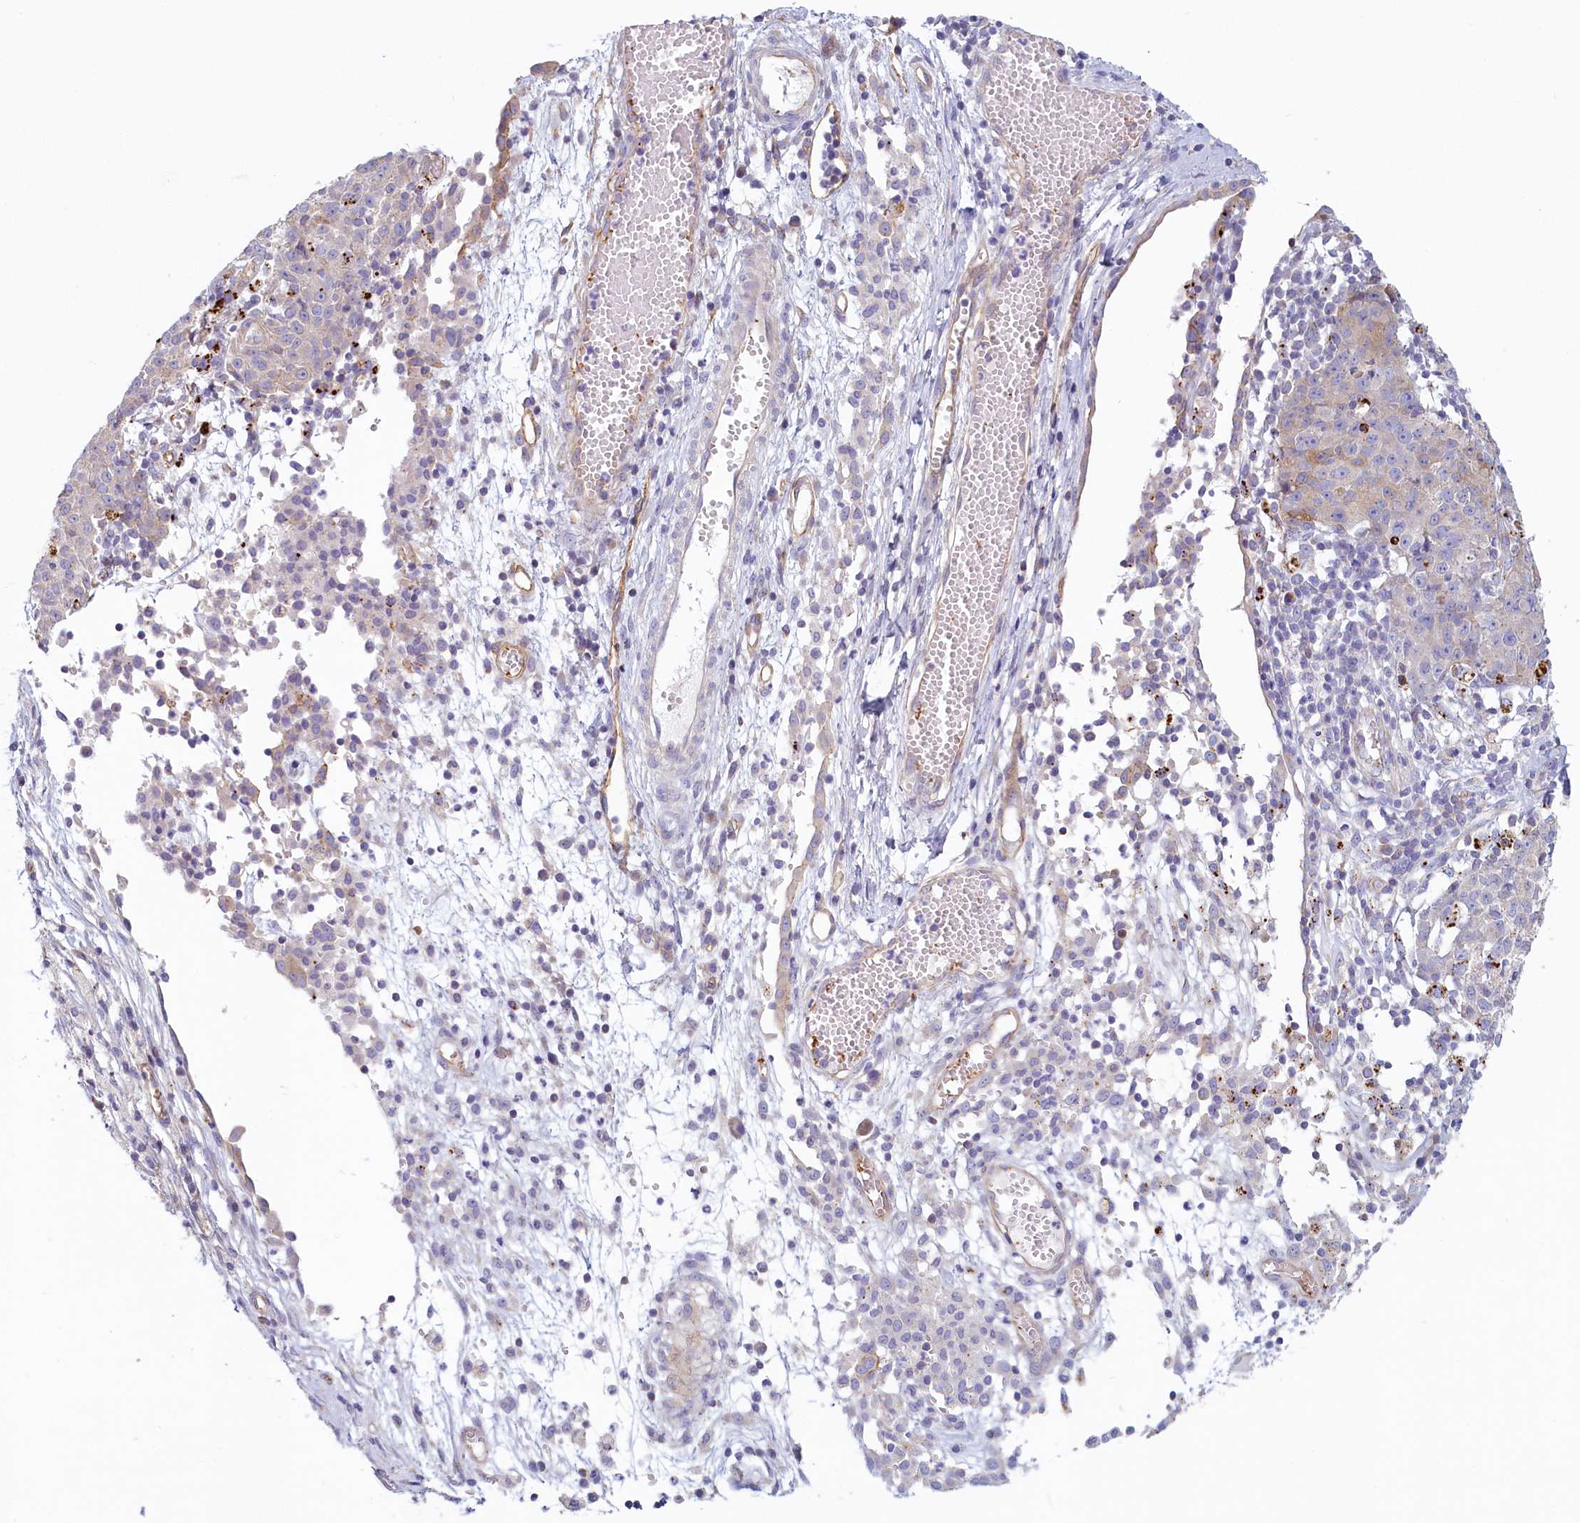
{"staining": {"intensity": "weak", "quantity": "<25%", "location": "cytoplasmic/membranous"}, "tissue": "ovarian cancer", "cell_type": "Tumor cells", "image_type": "cancer", "snomed": [{"axis": "morphology", "description": "Carcinoma, endometroid"}, {"axis": "topography", "description": "Ovary"}], "caption": "Tumor cells are negative for protein expression in human ovarian endometroid carcinoma.", "gene": "LMOD3", "patient": {"sex": "female", "age": 42}}